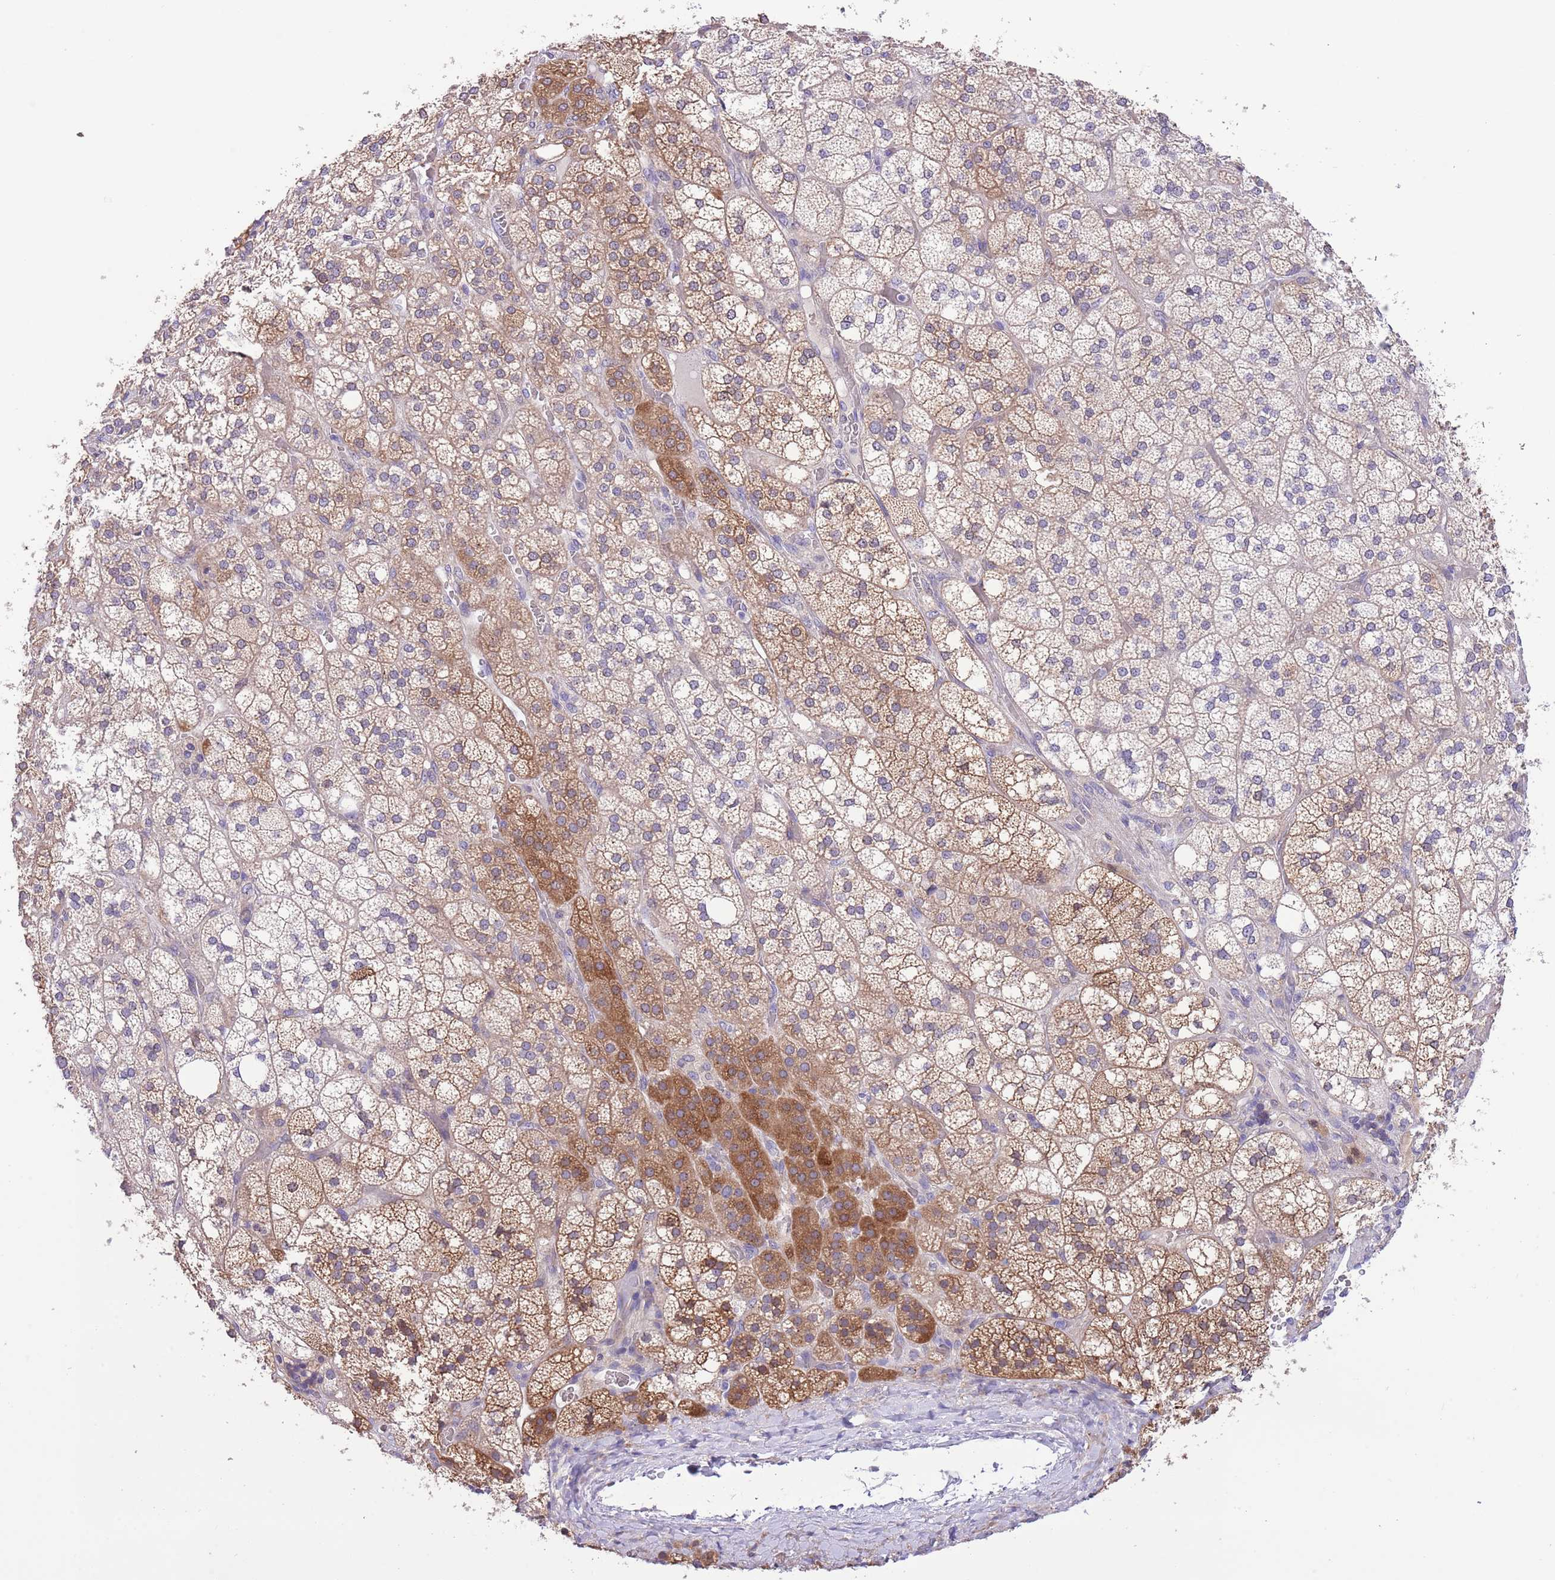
{"staining": {"intensity": "moderate", "quantity": ">75%", "location": "cytoplasmic/membranous"}, "tissue": "adrenal gland", "cell_type": "Glandular cells", "image_type": "normal", "snomed": [{"axis": "morphology", "description": "Normal tissue, NOS"}, {"axis": "topography", "description": "Adrenal gland"}], "caption": "DAB immunohistochemical staining of normal human adrenal gland reveals moderate cytoplasmic/membranous protein positivity in about >75% of glandular cells. Nuclei are stained in blue.", "gene": "PRR32", "patient": {"sex": "male", "age": 61}}